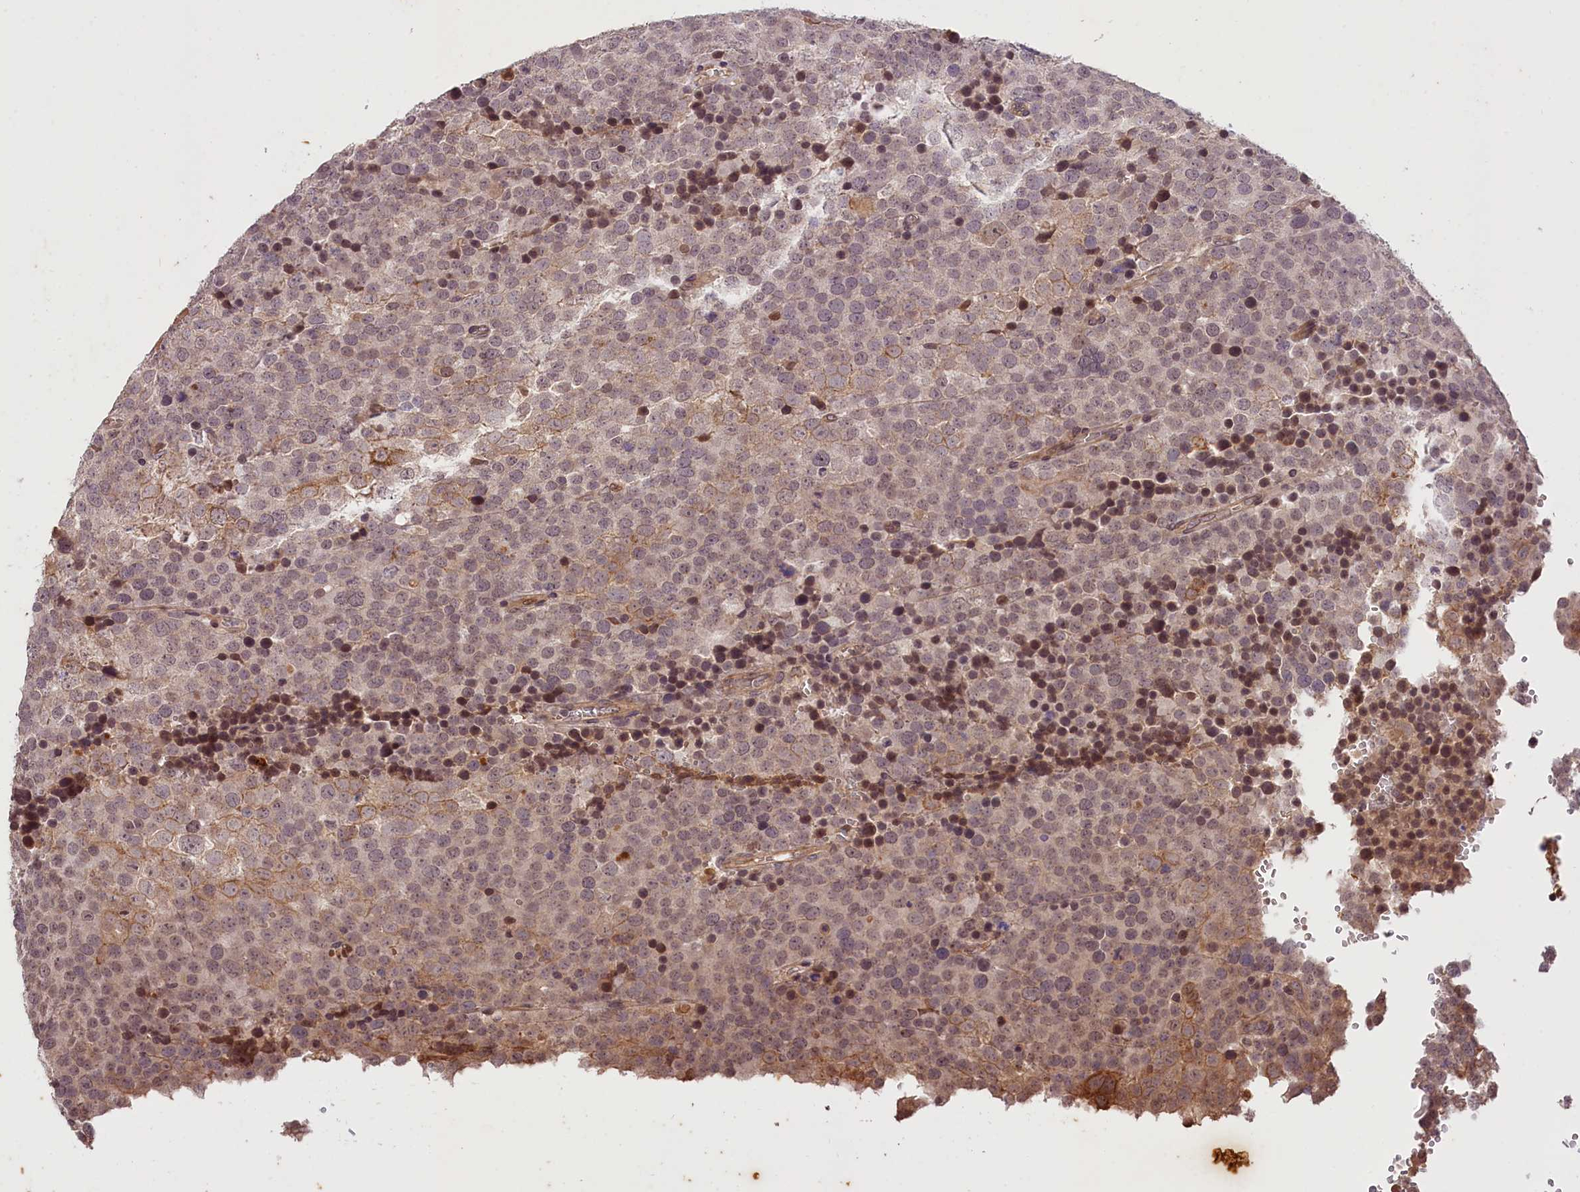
{"staining": {"intensity": "weak", "quantity": ">75%", "location": "cytoplasmic/membranous,nuclear"}, "tissue": "testis cancer", "cell_type": "Tumor cells", "image_type": "cancer", "snomed": [{"axis": "morphology", "description": "Seminoma, NOS"}, {"axis": "topography", "description": "Testis"}], "caption": "Immunohistochemical staining of testis seminoma displays low levels of weak cytoplasmic/membranous and nuclear positivity in about >75% of tumor cells.", "gene": "ZNF480", "patient": {"sex": "male", "age": 71}}